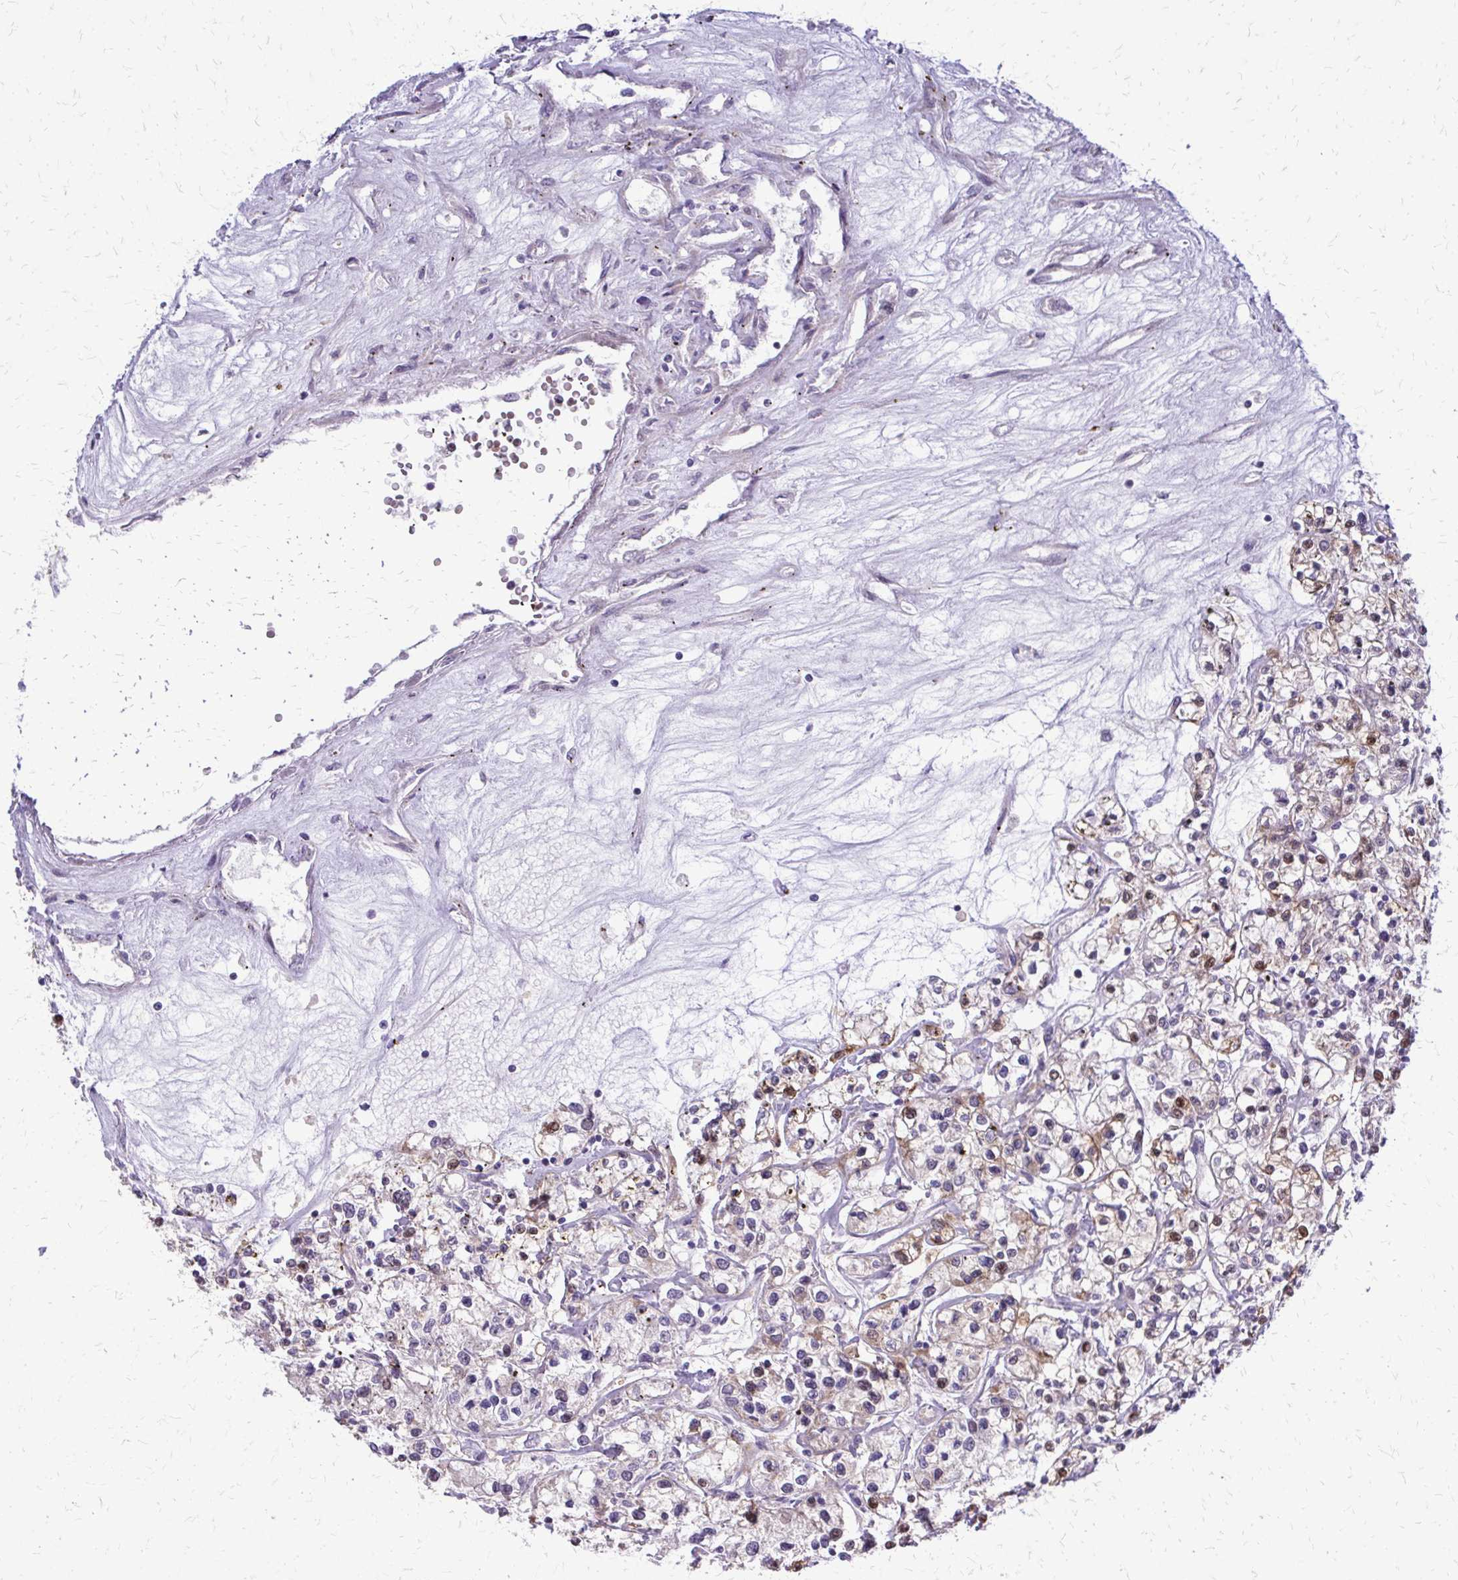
{"staining": {"intensity": "moderate", "quantity": "25%-75%", "location": "cytoplasmic/membranous,nuclear"}, "tissue": "renal cancer", "cell_type": "Tumor cells", "image_type": "cancer", "snomed": [{"axis": "morphology", "description": "Adenocarcinoma, NOS"}, {"axis": "topography", "description": "Kidney"}], "caption": "Renal cancer stained for a protein (brown) displays moderate cytoplasmic/membranous and nuclear positive staining in about 25%-75% of tumor cells.", "gene": "PPDPFL", "patient": {"sex": "female", "age": 59}}